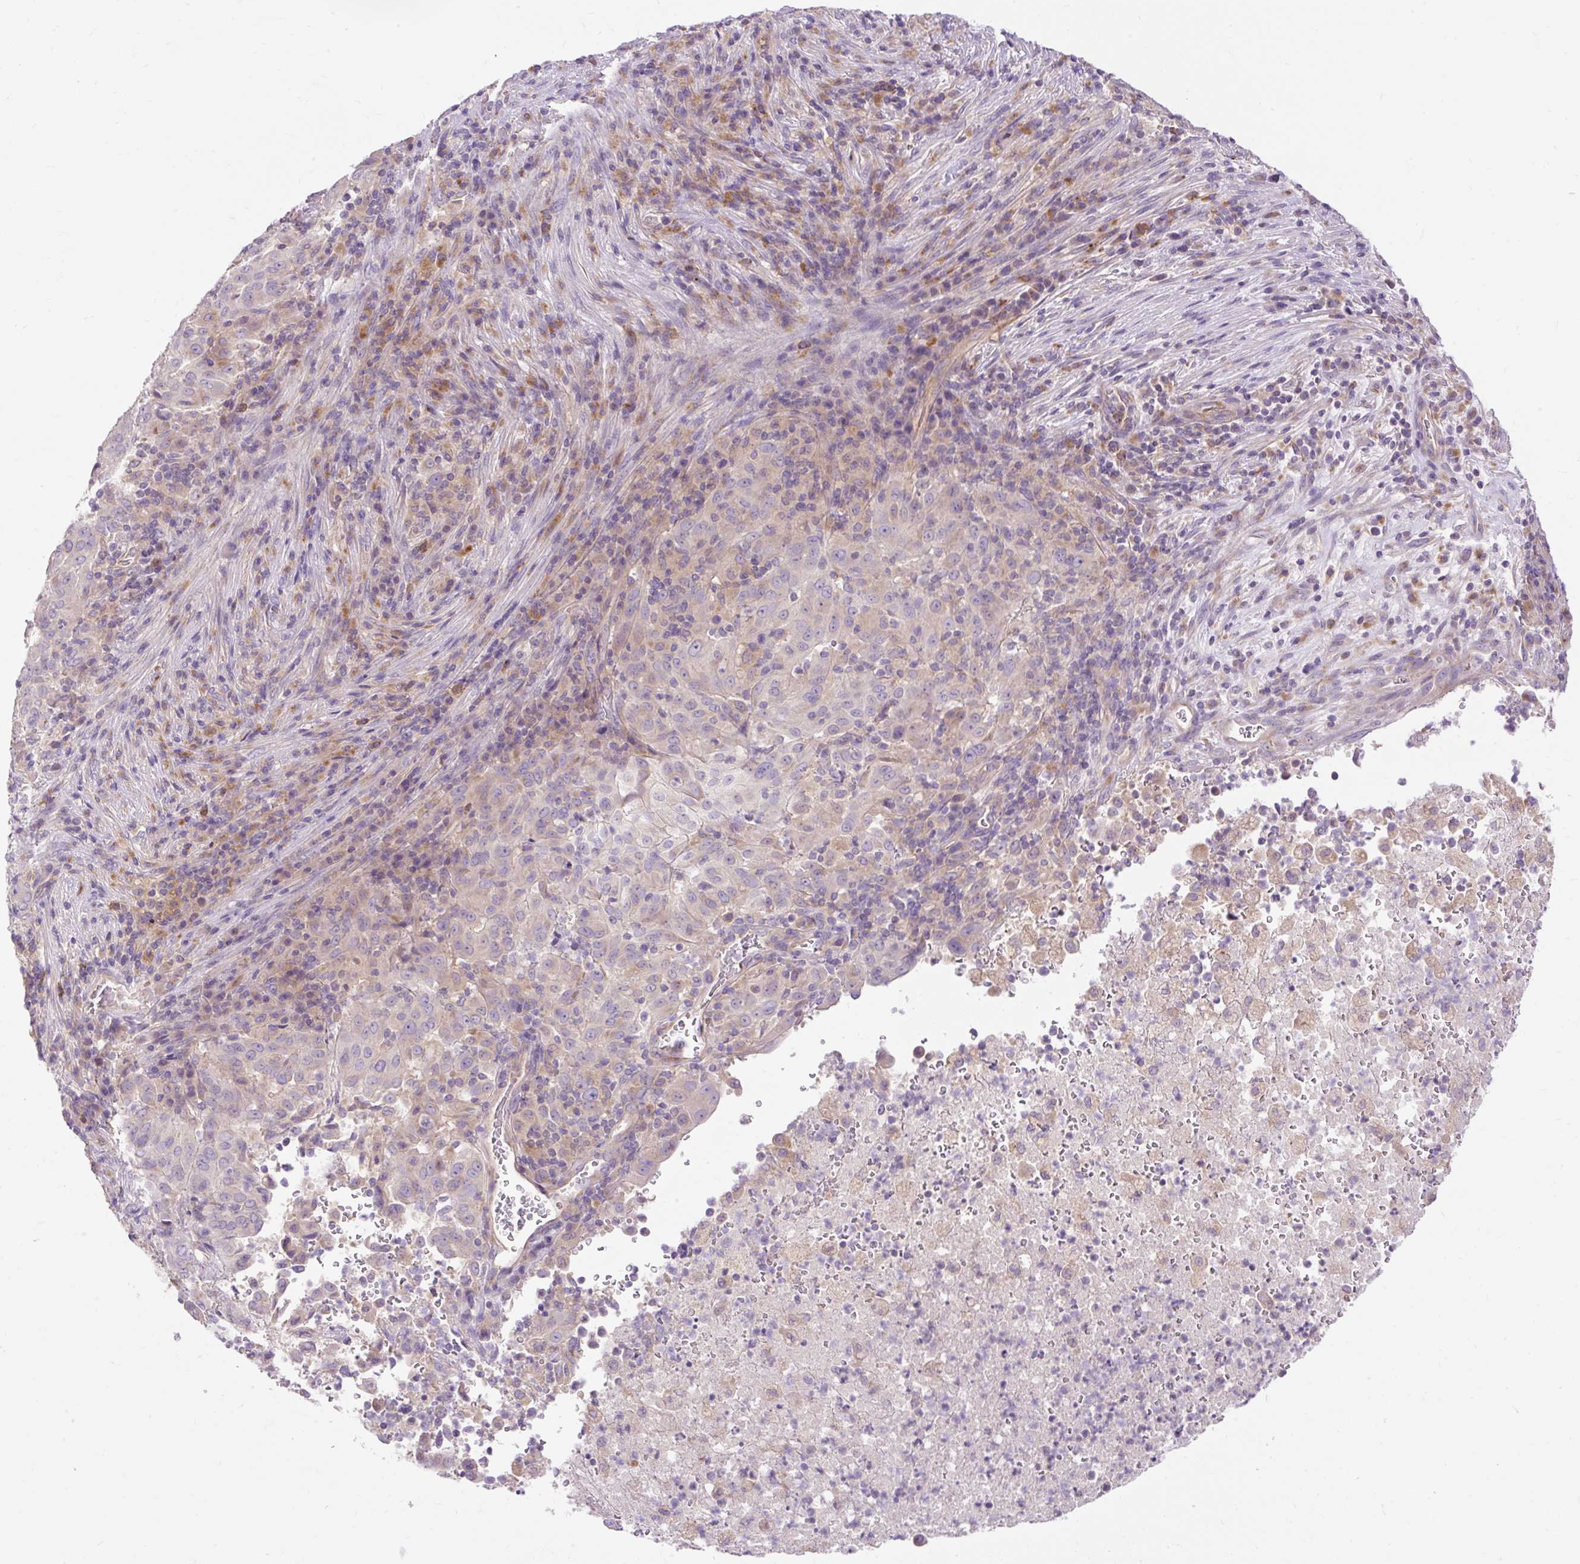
{"staining": {"intensity": "negative", "quantity": "none", "location": "none"}, "tissue": "pancreatic cancer", "cell_type": "Tumor cells", "image_type": "cancer", "snomed": [{"axis": "morphology", "description": "Adenocarcinoma, NOS"}, {"axis": "topography", "description": "Pancreas"}], "caption": "Immunohistochemistry of human pancreatic cancer exhibits no staining in tumor cells. Brightfield microscopy of IHC stained with DAB (brown) and hematoxylin (blue), captured at high magnification.", "gene": "HEXB", "patient": {"sex": "male", "age": 63}}